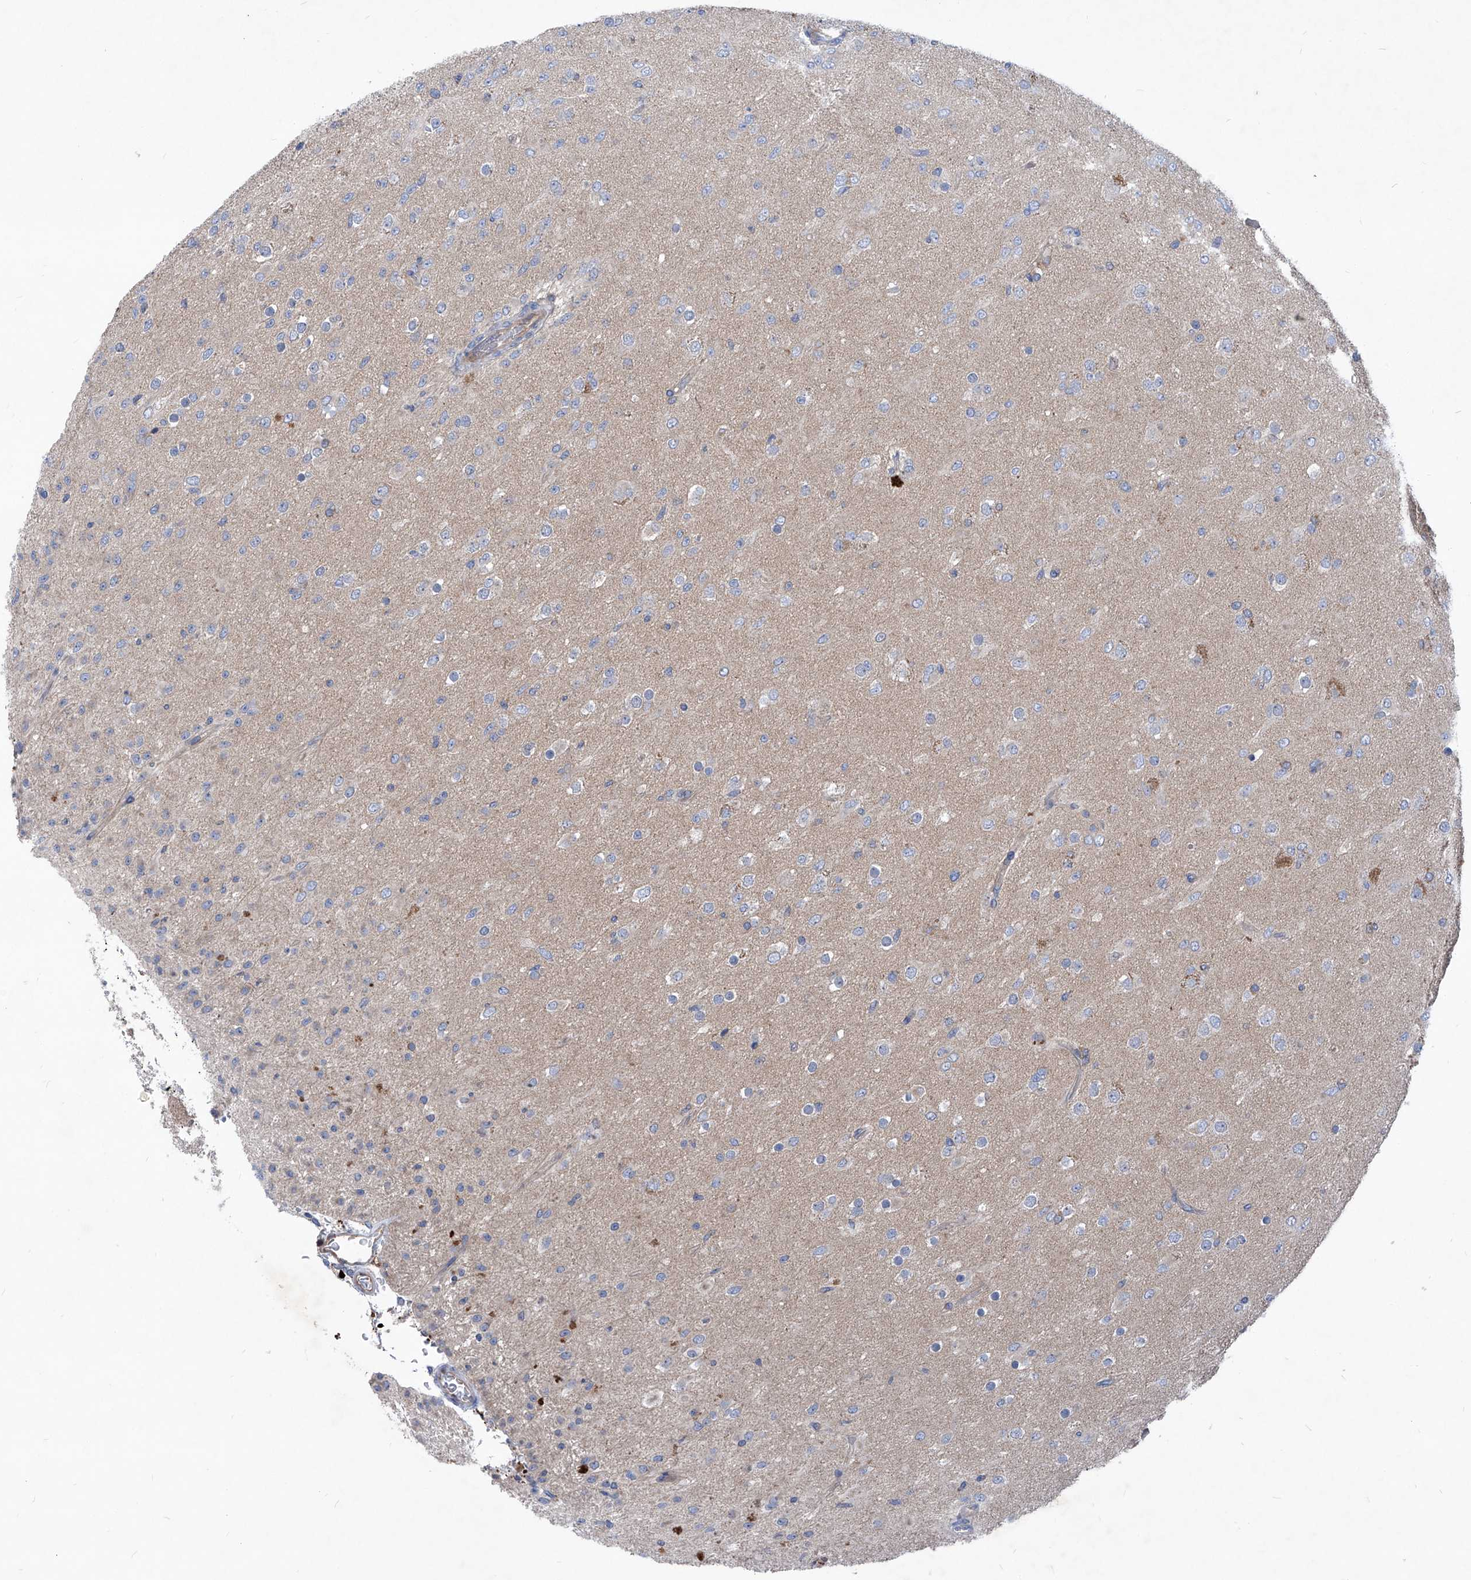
{"staining": {"intensity": "negative", "quantity": "none", "location": "none"}, "tissue": "glioma", "cell_type": "Tumor cells", "image_type": "cancer", "snomed": [{"axis": "morphology", "description": "Glioma, malignant, Low grade"}, {"axis": "topography", "description": "Brain"}], "caption": "Histopathology image shows no protein positivity in tumor cells of glioma tissue.", "gene": "EPHA8", "patient": {"sex": "male", "age": 65}}